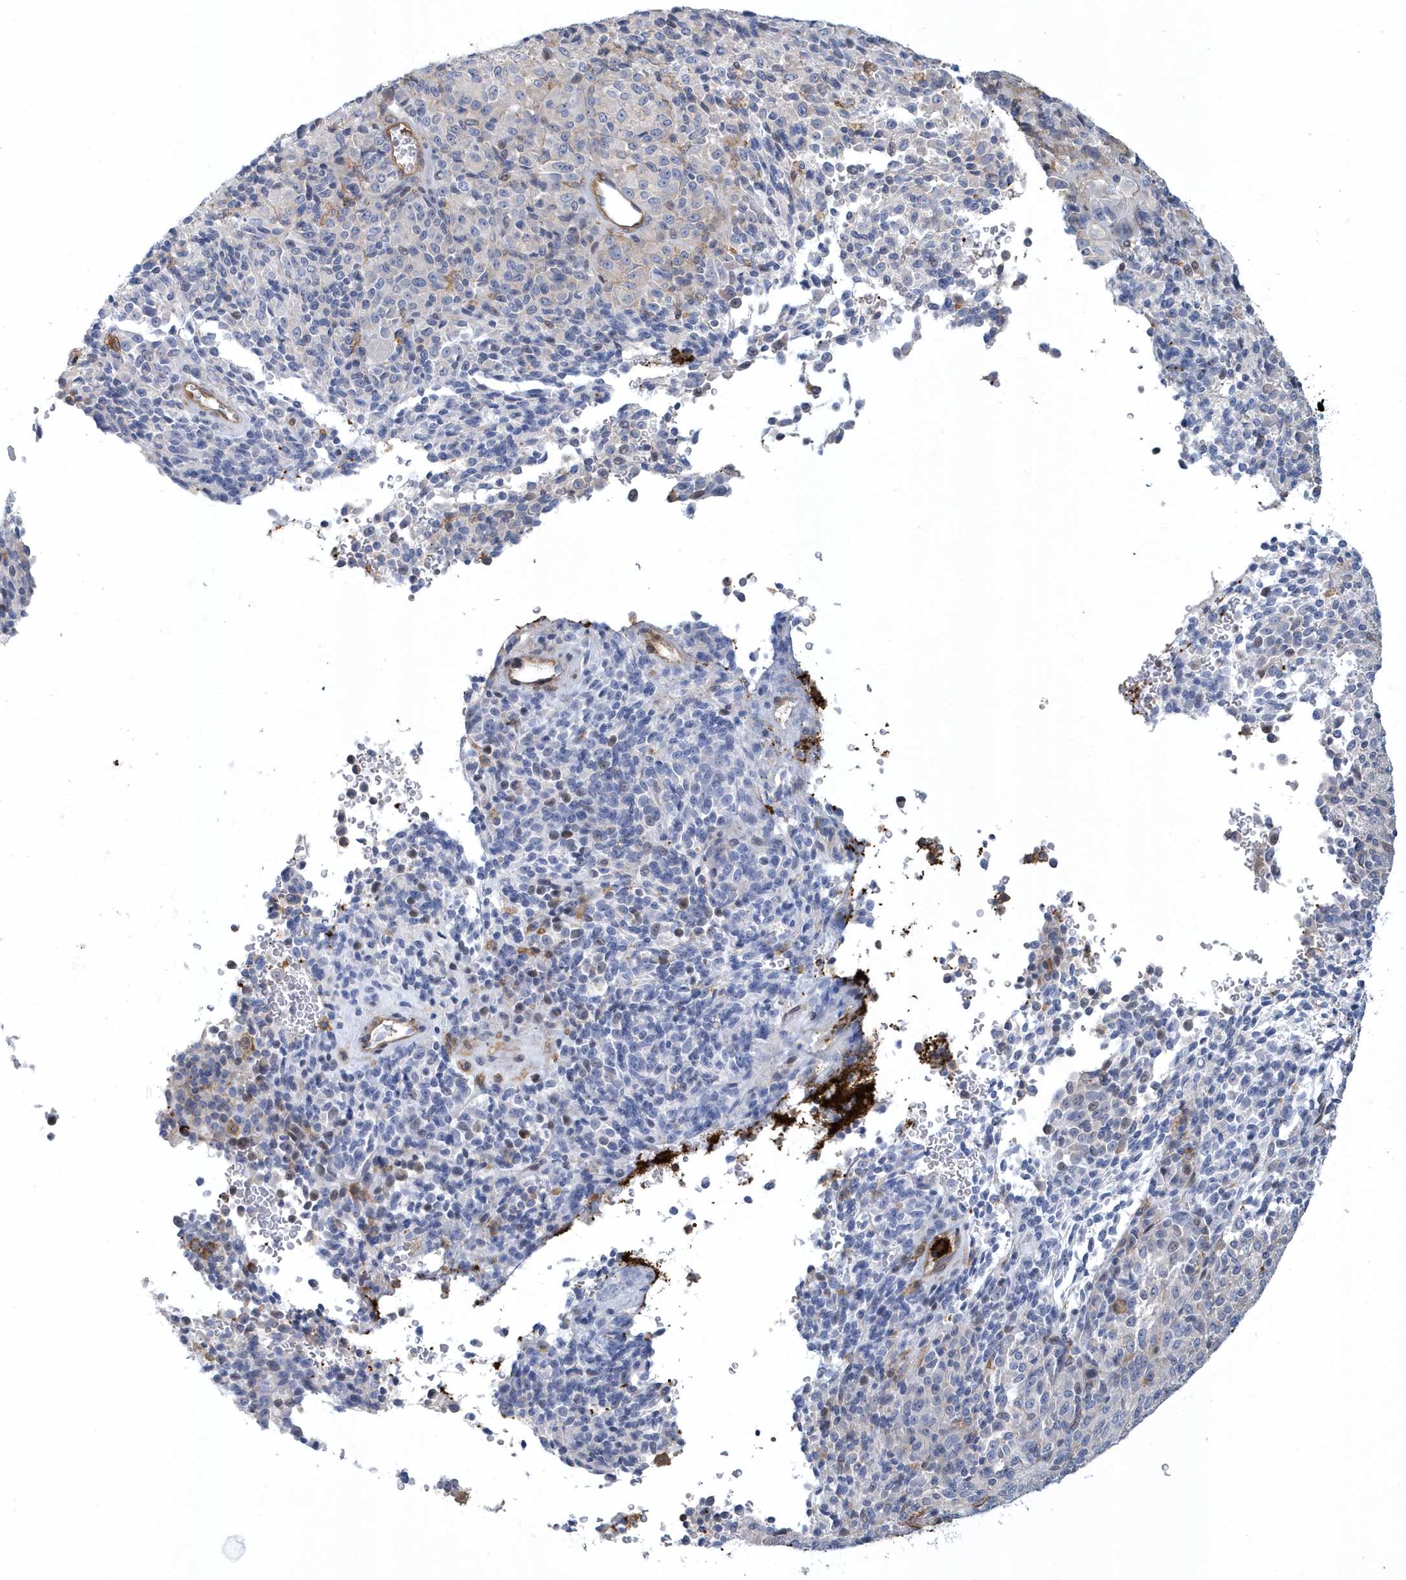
{"staining": {"intensity": "negative", "quantity": "none", "location": "none"}, "tissue": "melanoma", "cell_type": "Tumor cells", "image_type": "cancer", "snomed": [{"axis": "morphology", "description": "Malignant melanoma, Metastatic site"}, {"axis": "topography", "description": "Brain"}], "caption": "Melanoma was stained to show a protein in brown. There is no significant positivity in tumor cells. Nuclei are stained in blue.", "gene": "ARAP2", "patient": {"sex": "female", "age": 56}}